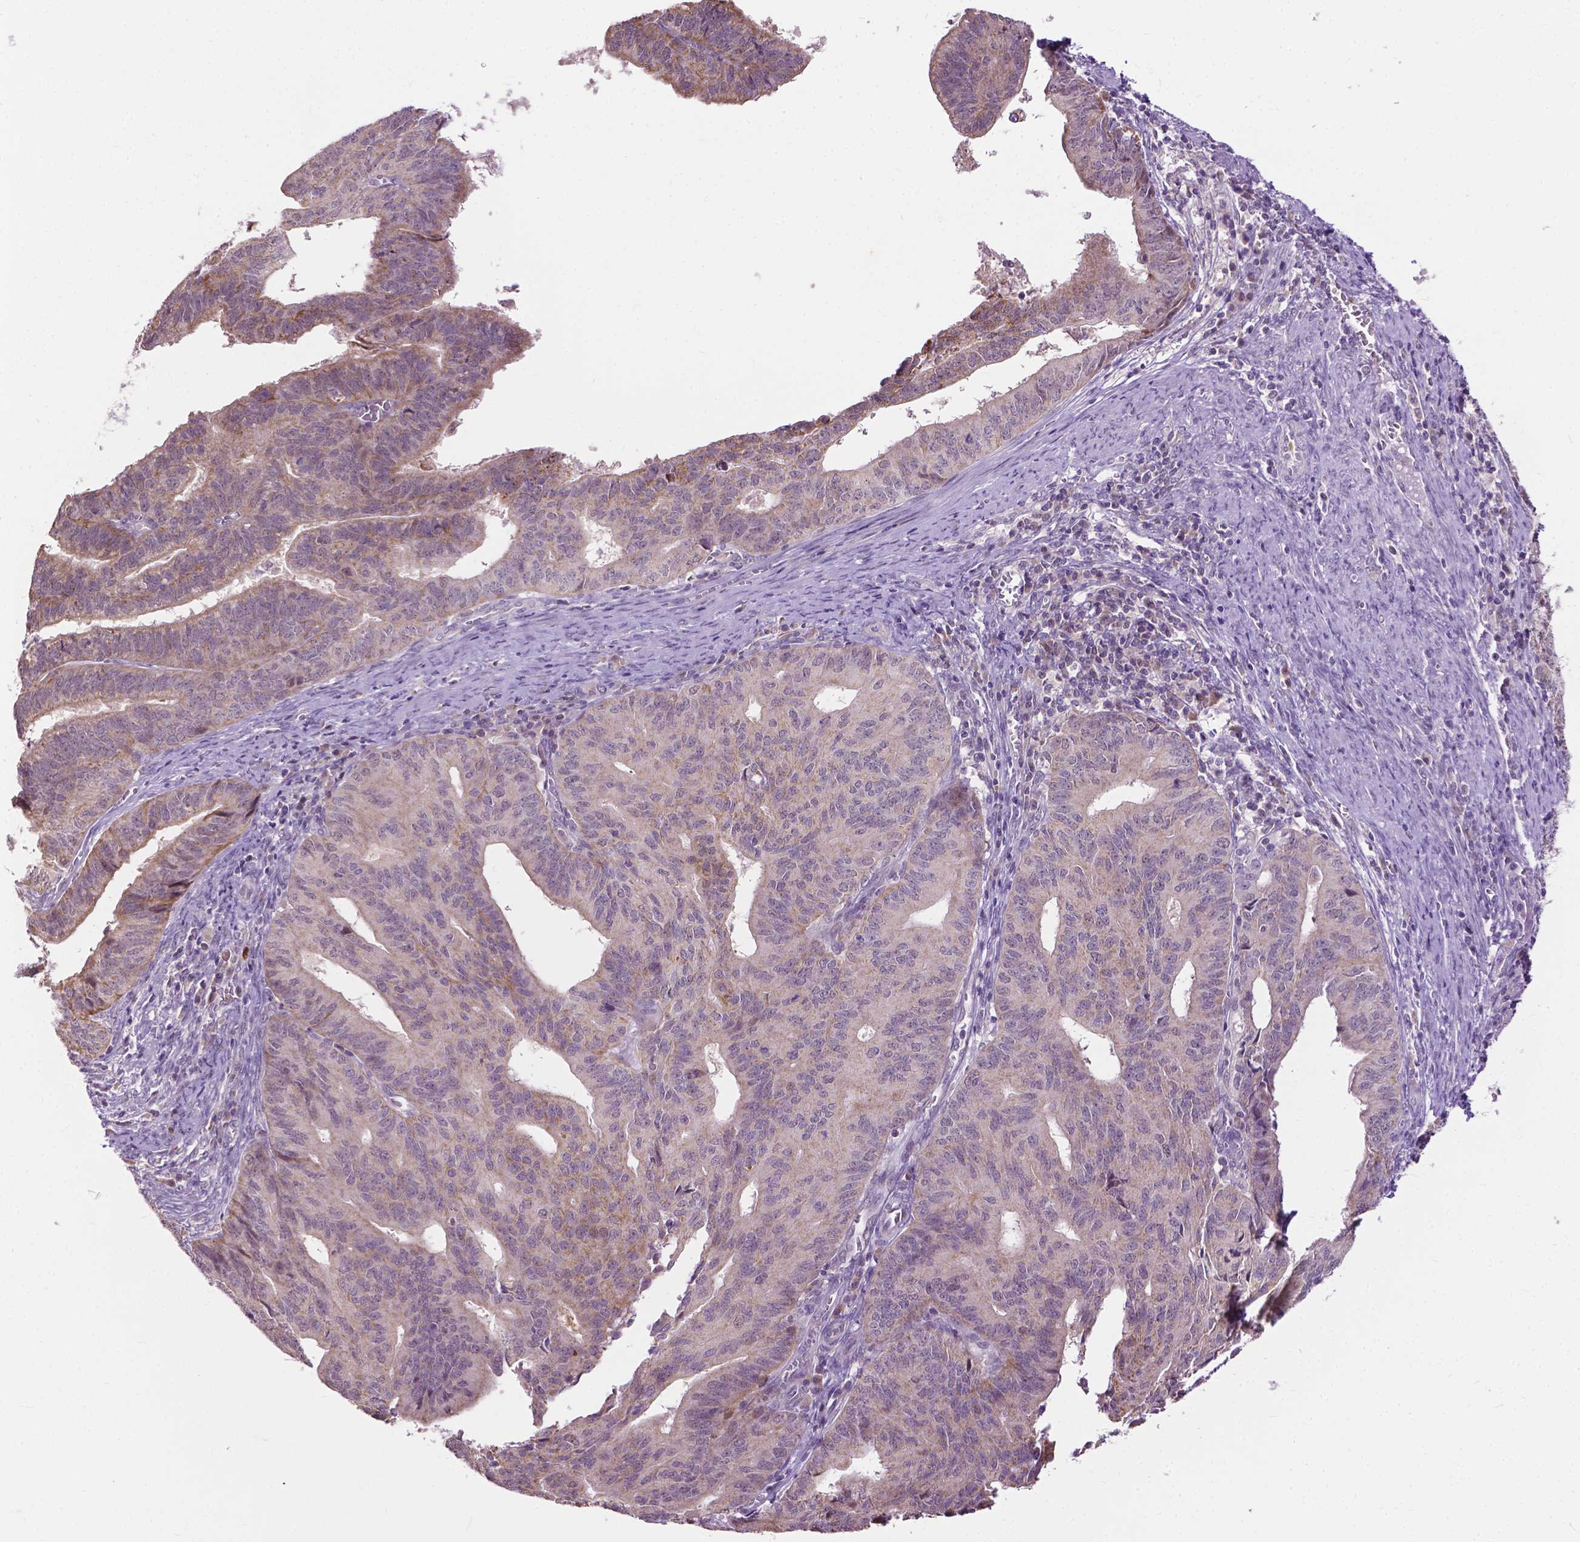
{"staining": {"intensity": "weak", "quantity": "<25%", "location": "cytoplasmic/membranous"}, "tissue": "endometrial cancer", "cell_type": "Tumor cells", "image_type": "cancer", "snomed": [{"axis": "morphology", "description": "Adenocarcinoma, NOS"}, {"axis": "topography", "description": "Endometrium"}], "caption": "Tumor cells show no significant positivity in endometrial cancer.", "gene": "TTC9B", "patient": {"sex": "female", "age": 65}}